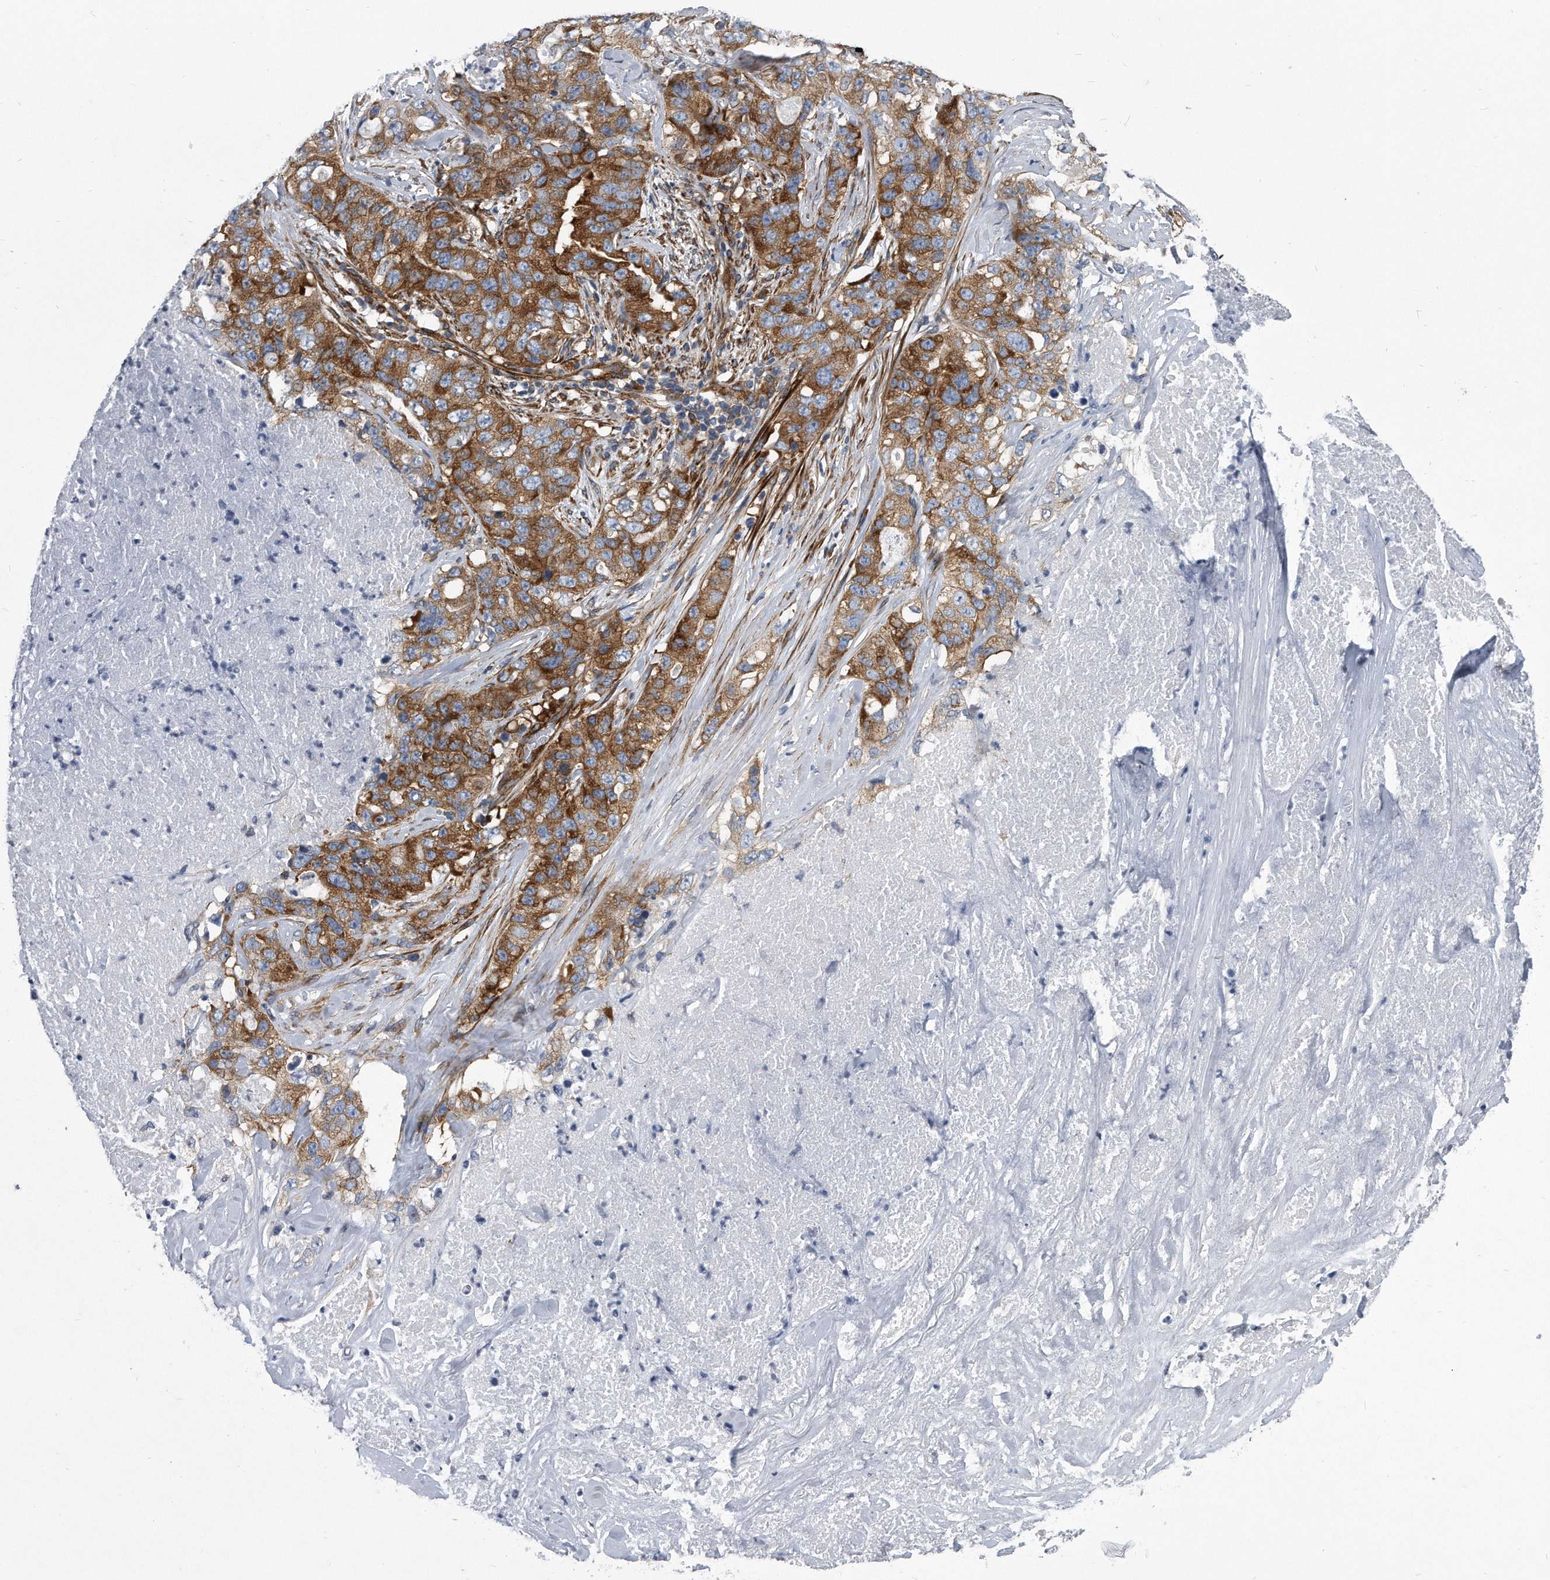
{"staining": {"intensity": "moderate", "quantity": ">75%", "location": "cytoplasmic/membranous"}, "tissue": "lung cancer", "cell_type": "Tumor cells", "image_type": "cancer", "snomed": [{"axis": "morphology", "description": "Adenocarcinoma, NOS"}, {"axis": "topography", "description": "Lung"}], "caption": "This image demonstrates IHC staining of human adenocarcinoma (lung), with medium moderate cytoplasmic/membranous expression in approximately >75% of tumor cells.", "gene": "EIF2B4", "patient": {"sex": "female", "age": 51}}